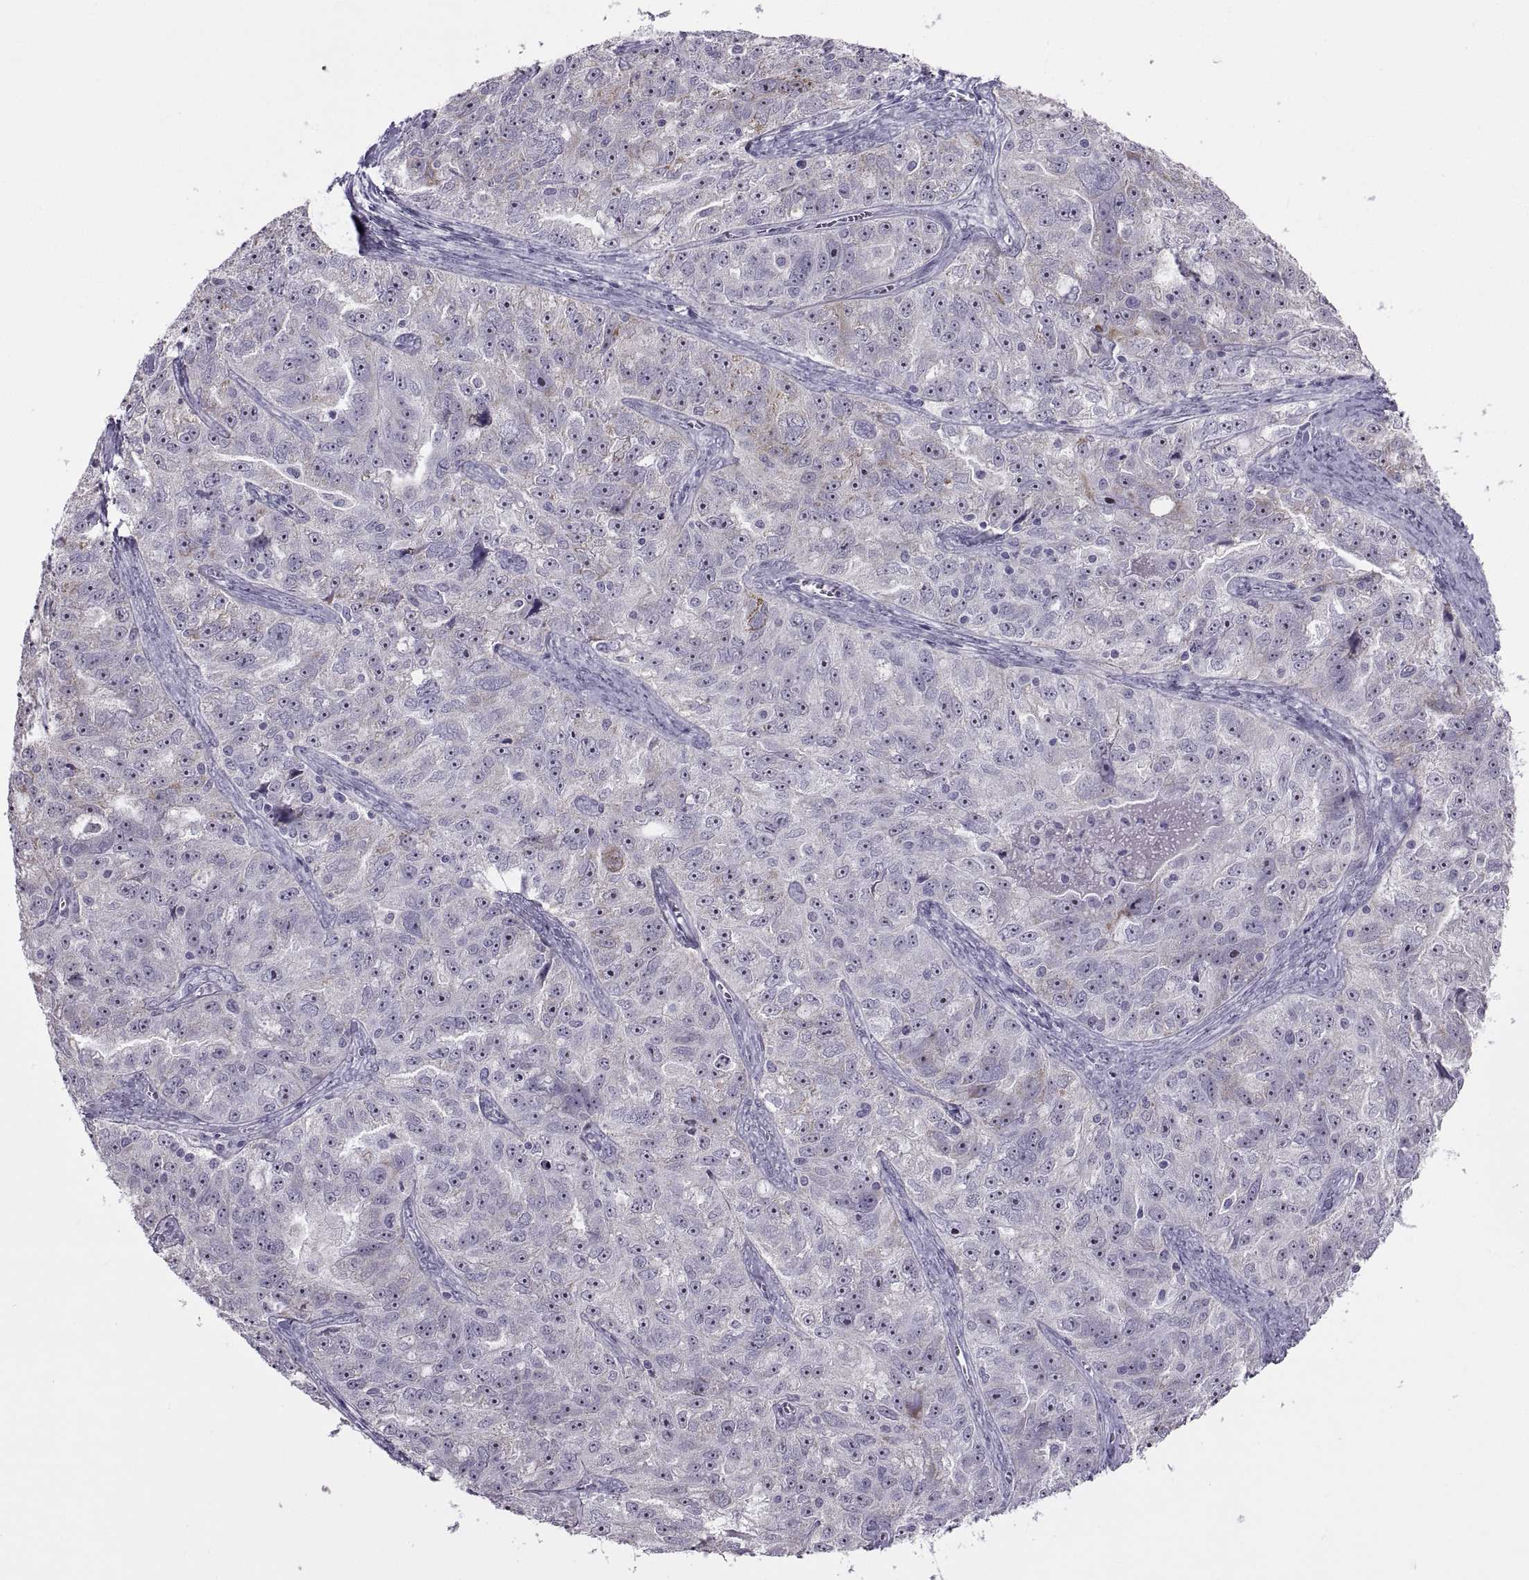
{"staining": {"intensity": "moderate", "quantity": "<25%", "location": "nuclear"}, "tissue": "ovarian cancer", "cell_type": "Tumor cells", "image_type": "cancer", "snomed": [{"axis": "morphology", "description": "Cystadenocarcinoma, serous, NOS"}, {"axis": "topography", "description": "Ovary"}], "caption": "Immunohistochemistry (IHC) photomicrograph of neoplastic tissue: human serous cystadenocarcinoma (ovarian) stained using IHC exhibits low levels of moderate protein expression localized specifically in the nuclear of tumor cells, appearing as a nuclear brown color.", "gene": "ASIC2", "patient": {"sex": "female", "age": 51}}